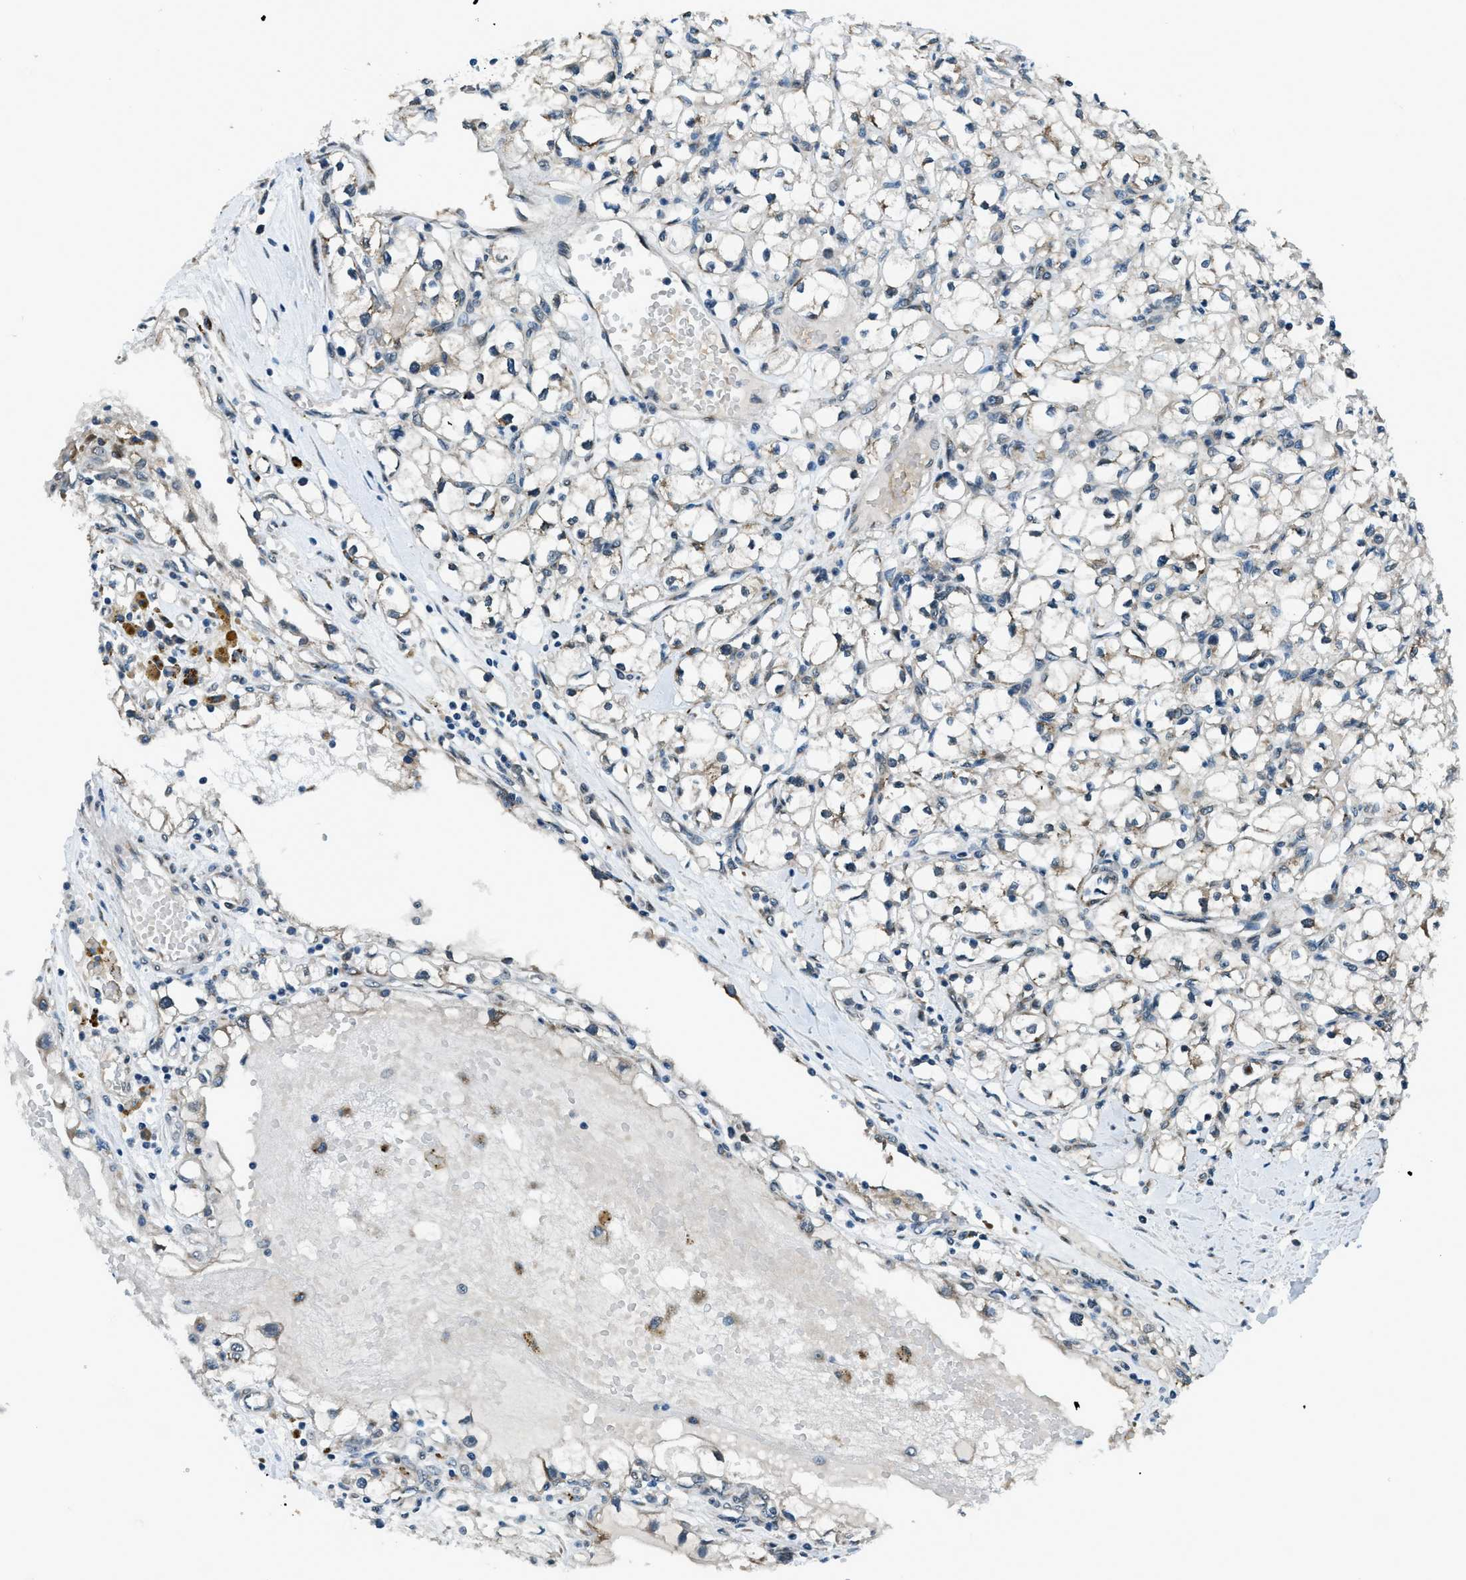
{"staining": {"intensity": "negative", "quantity": "none", "location": "none"}, "tissue": "renal cancer", "cell_type": "Tumor cells", "image_type": "cancer", "snomed": [{"axis": "morphology", "description": "Adenocarcinoma, NOS"}, {"axis": "topography", "description": "Kidney"}], "caption": "High power microscopy photomicrograph of an immunohistochemistry image of adenocarcinoma (renal), revealing no significant staining in tumor cells.", "gene": "GINM1", "patient": {"sex": "male", "age": 56}}